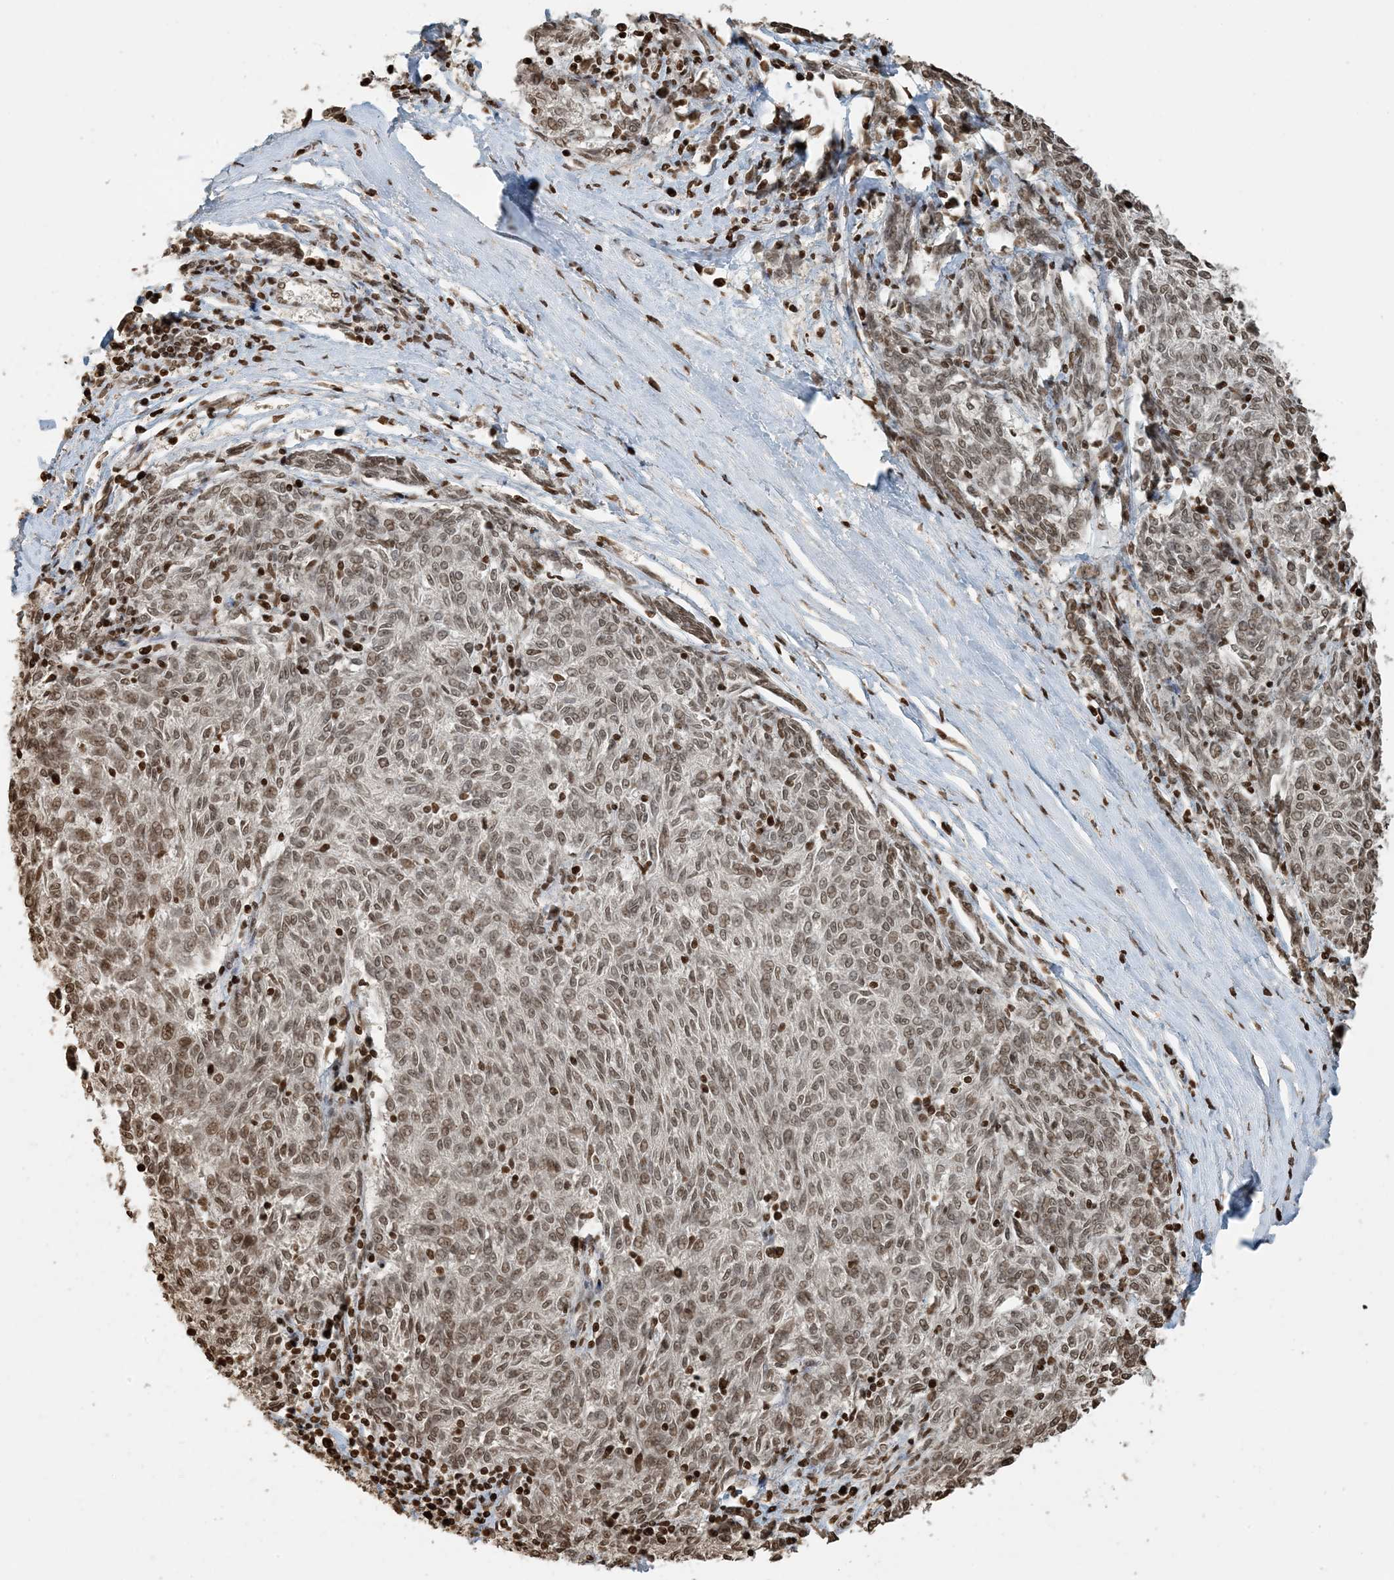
{"staining": {"intensity": "weak", "quantity": ">75%", "location": "nuclear"}, "tissue": "melanoma", "cell_type": "Tumor cells", "image_type": "cancer", "snomed": [{"axis": "morphology", "description": "Malignant melanoma, NOS"}, {"axis": "topography", "description": "Skin"}], "caption": "Immunohistochemistry photomicrograph of human malignant melanoma stained for a protein (brown), which exhibits low levels of weak nuclear positivity in about >75% of tumor cells.", "gene": "H3-3B", "patient": {"sex": "female", "age": 72}}